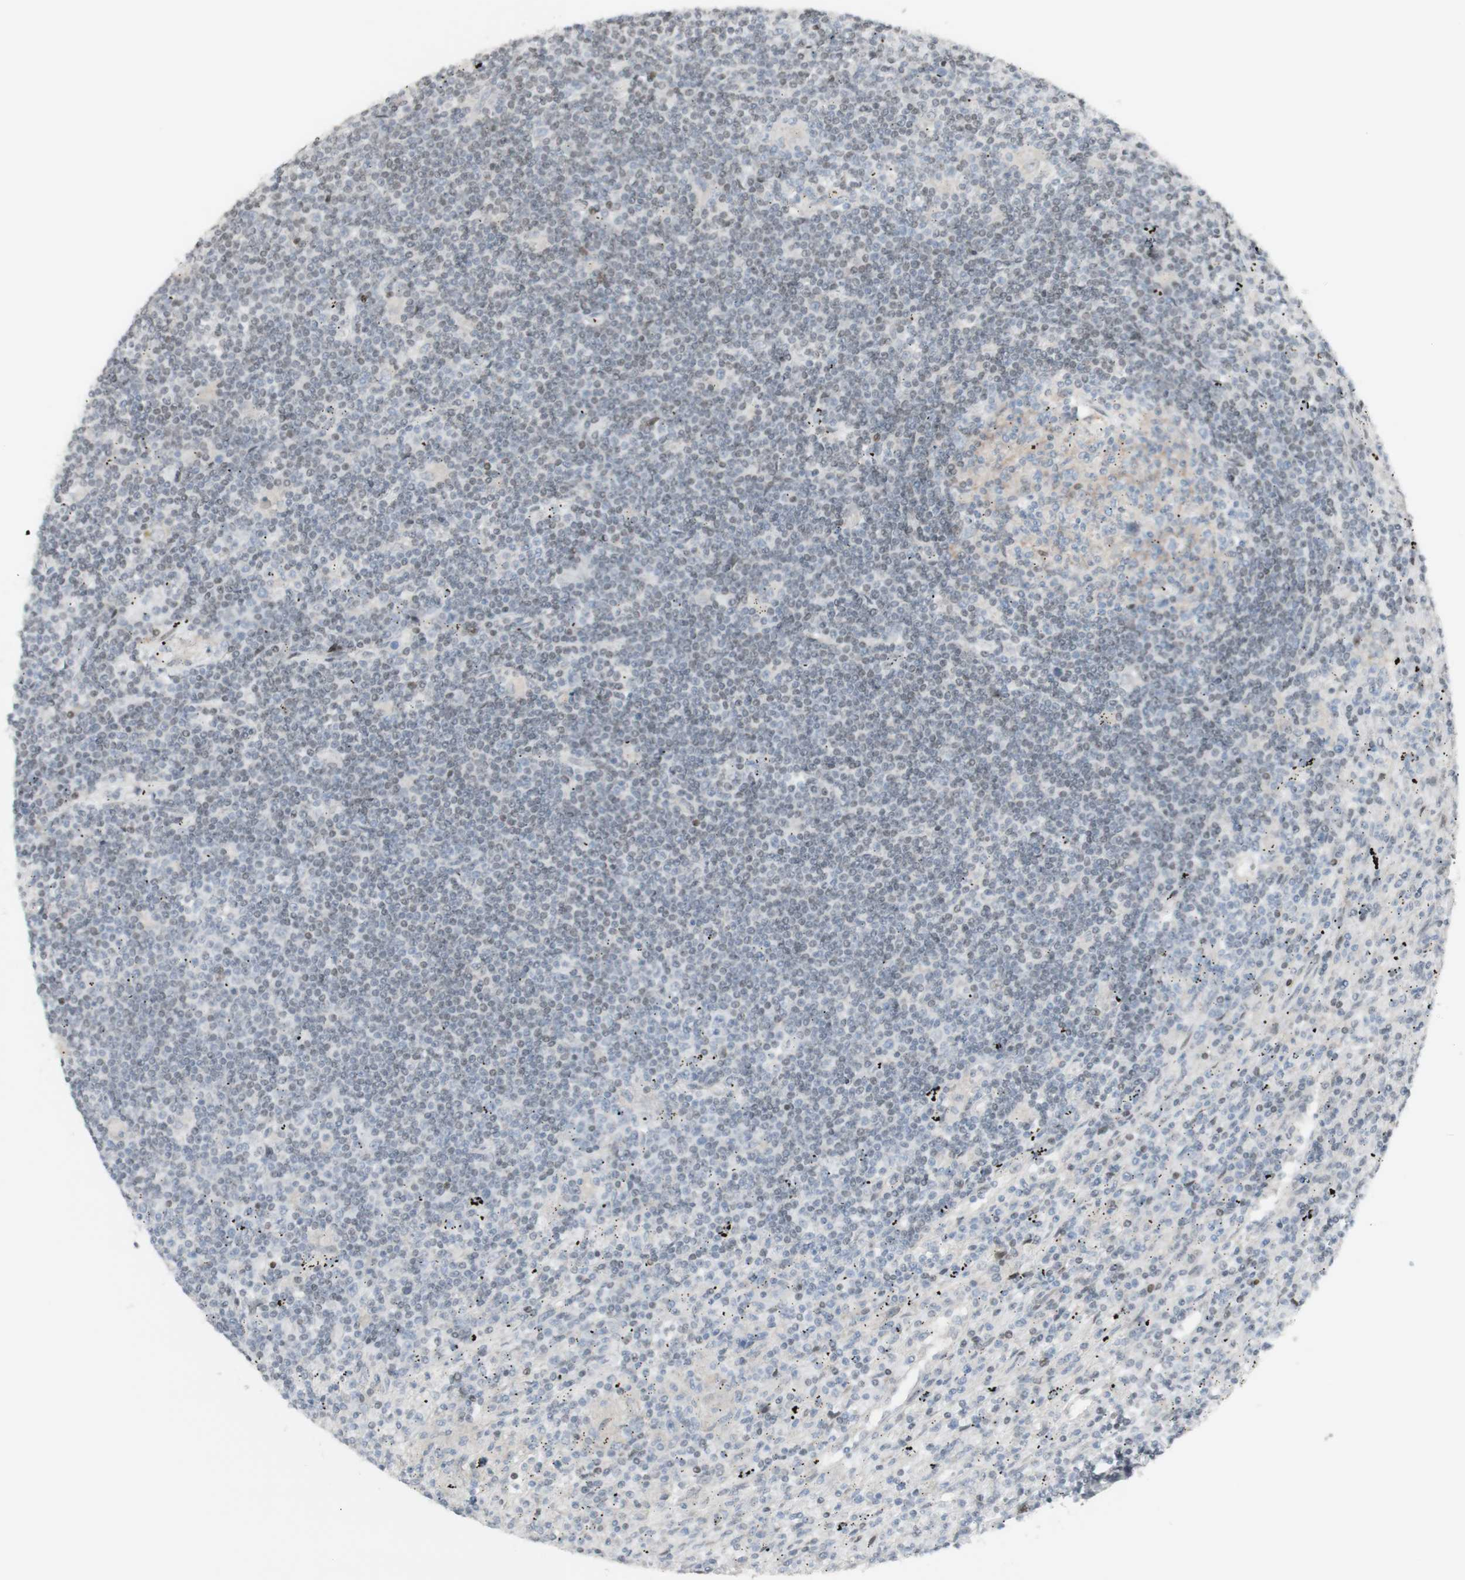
{"staining": {"intensity": "negative", "quantity": "none", "location": "none"}, "tissue": "lymphoma", "cell_type": "Tumor cells", "image_type": "cancer", "snomed": [{"axis": "morphology", "description": "Malignant lymphoma, non-Hodgkin's type, Low grade"}, {"axis": "topography", "description": "Spleen"}], "caption": "Immunohistochemistry (IHC) micrograph of neoplastic tissue: human lymphoma stained with DAB (3,3'-diaminobenzidine) exhibits no significant protein staining in tumor cells.", "gene": "C1orf116", "patient": {"sex": "male", "age": 76}}